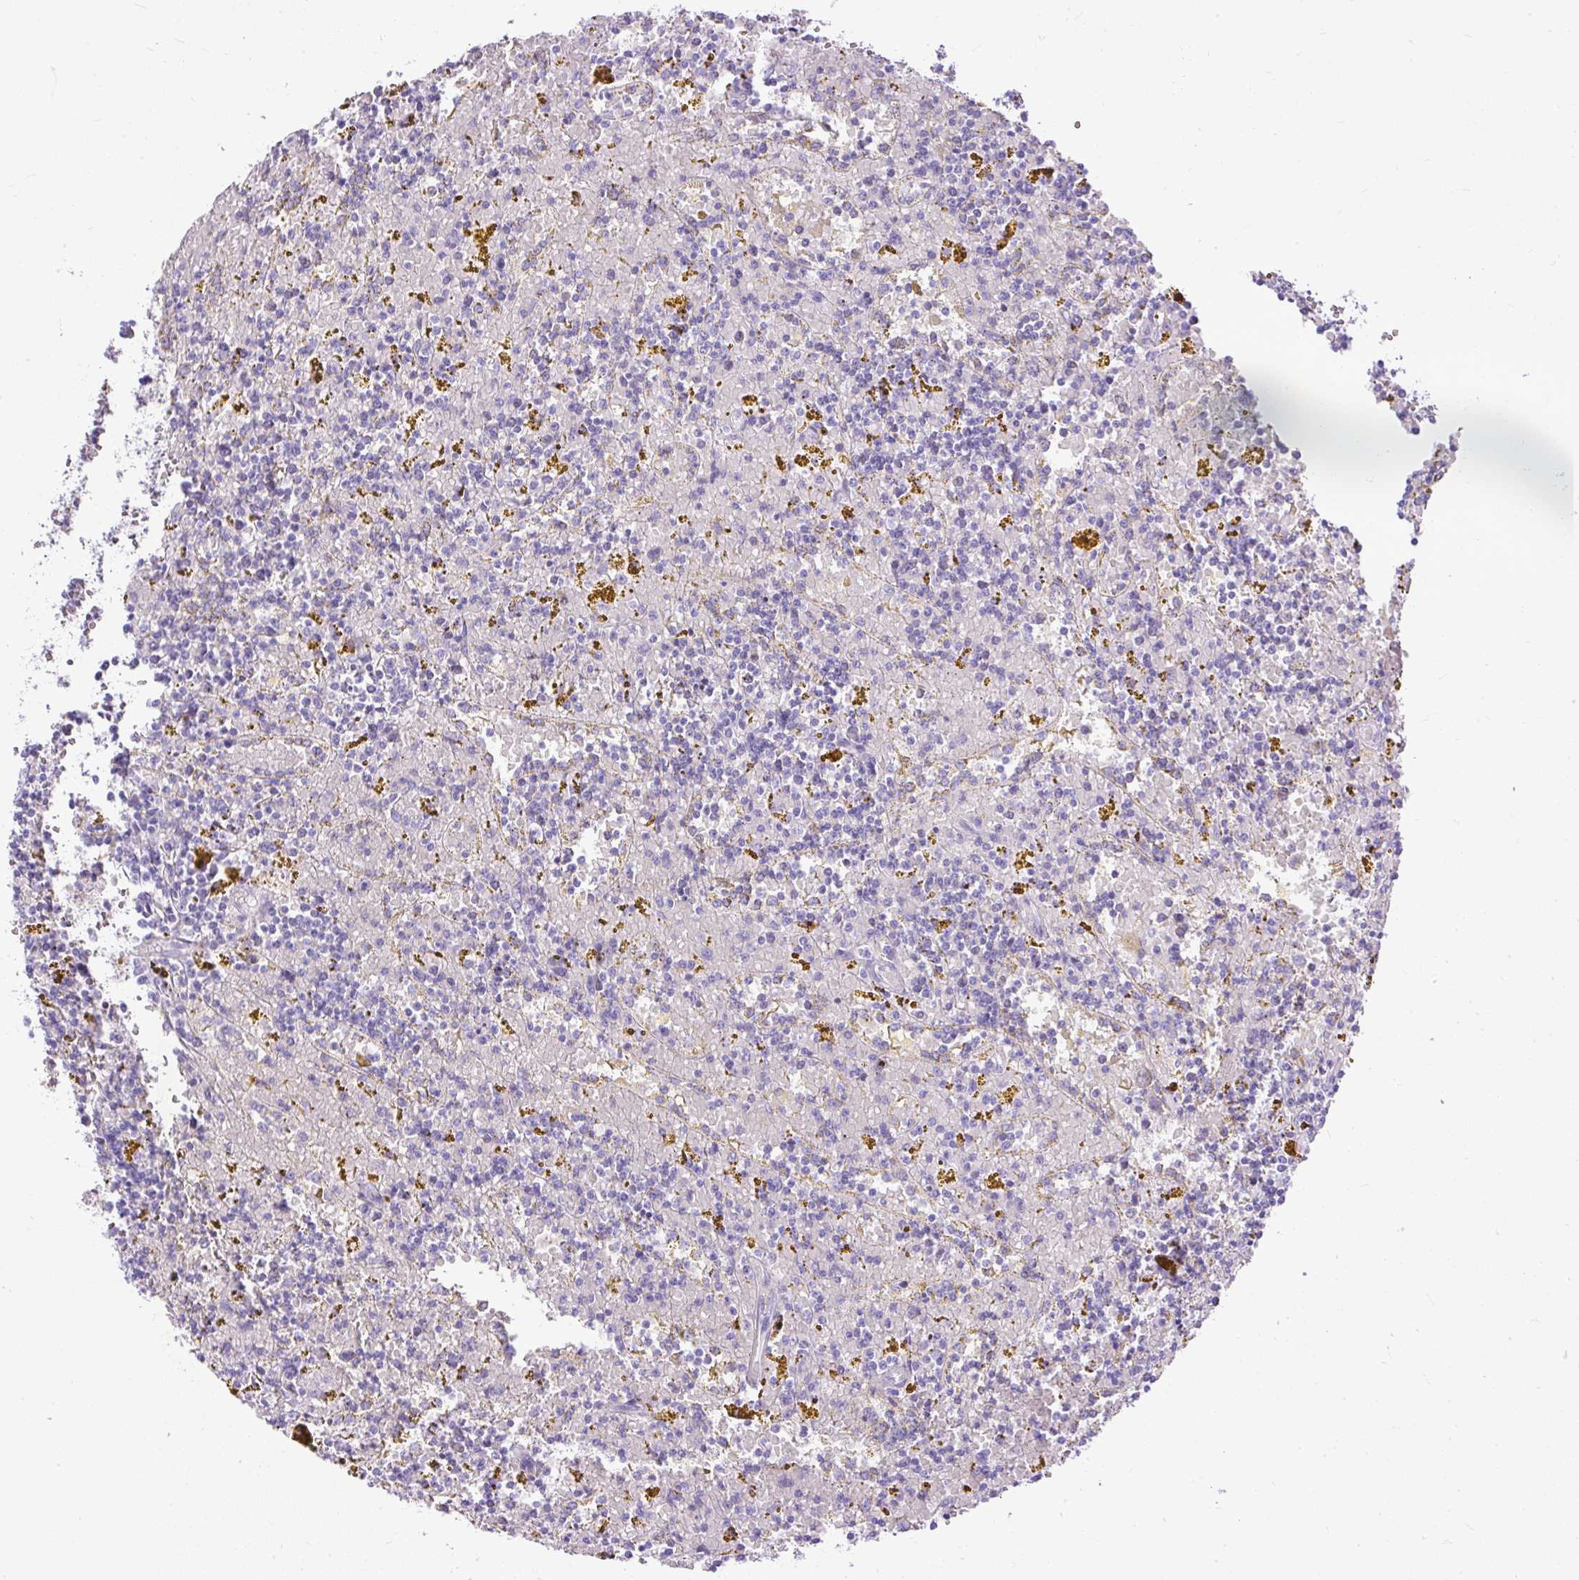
{"staining": {"intensity": "negative", "quantity": "none", "location": "none"}, "tissue": "lymphoma", "cell_type": "Tumor cells", "image_type": "cancer", "snomed": [{"axis": "morphology", "description": "Malignant lymphoma, non-Hodgkin's type, Low grade"}, {"axis": "topography", "description": "Spleen"}, {"axis": "topography", "description": "Lymph node"}], "caption": "Immunohistochemistry (IHC) of human low-grade malignant lymphoma, non-Hodgkin's type exhibits no staining in tumor cells.", "gene": "SYBU", "patient": {"sex": "female", "age": 66}}